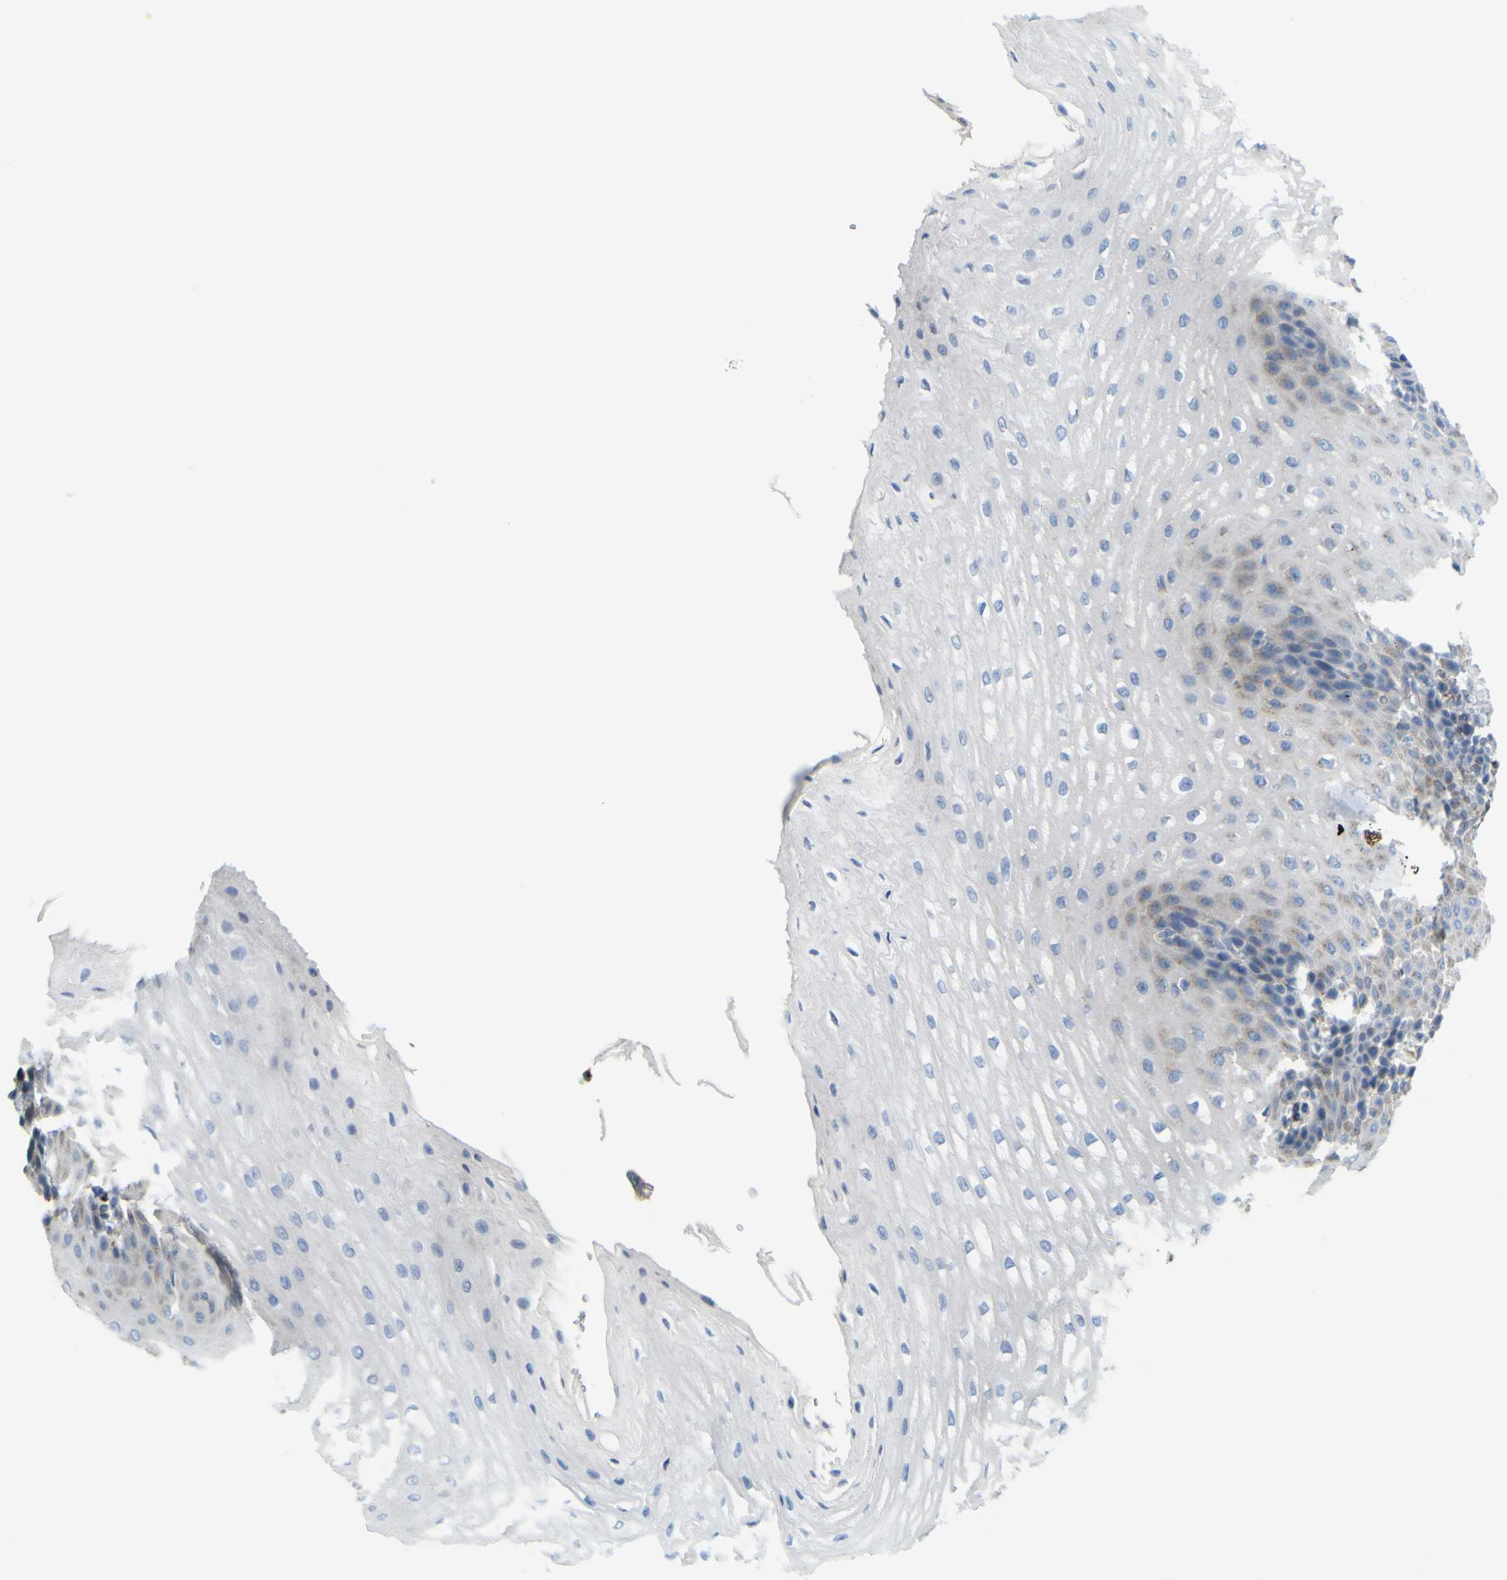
{"staining": {"intensity": "negative", "quantity": "none", "location": "none"}, "tissue": "esophagus", "cell_type": "Squamous epithelial cells", "image_type": "normal", "snomed": [{"axis": "morphology", "description": "Normal tissue, NOS"}, {"axis": "topography", "description": "Esophagus"}], "caption": "High power microscopy image of an immunohistochemistry micrograph of unremarkable esophagus, revealing no significant staining in squamous epithelial cells.", "gene": "IGF2R", "patient": {"sex": "male", "age": 54}}